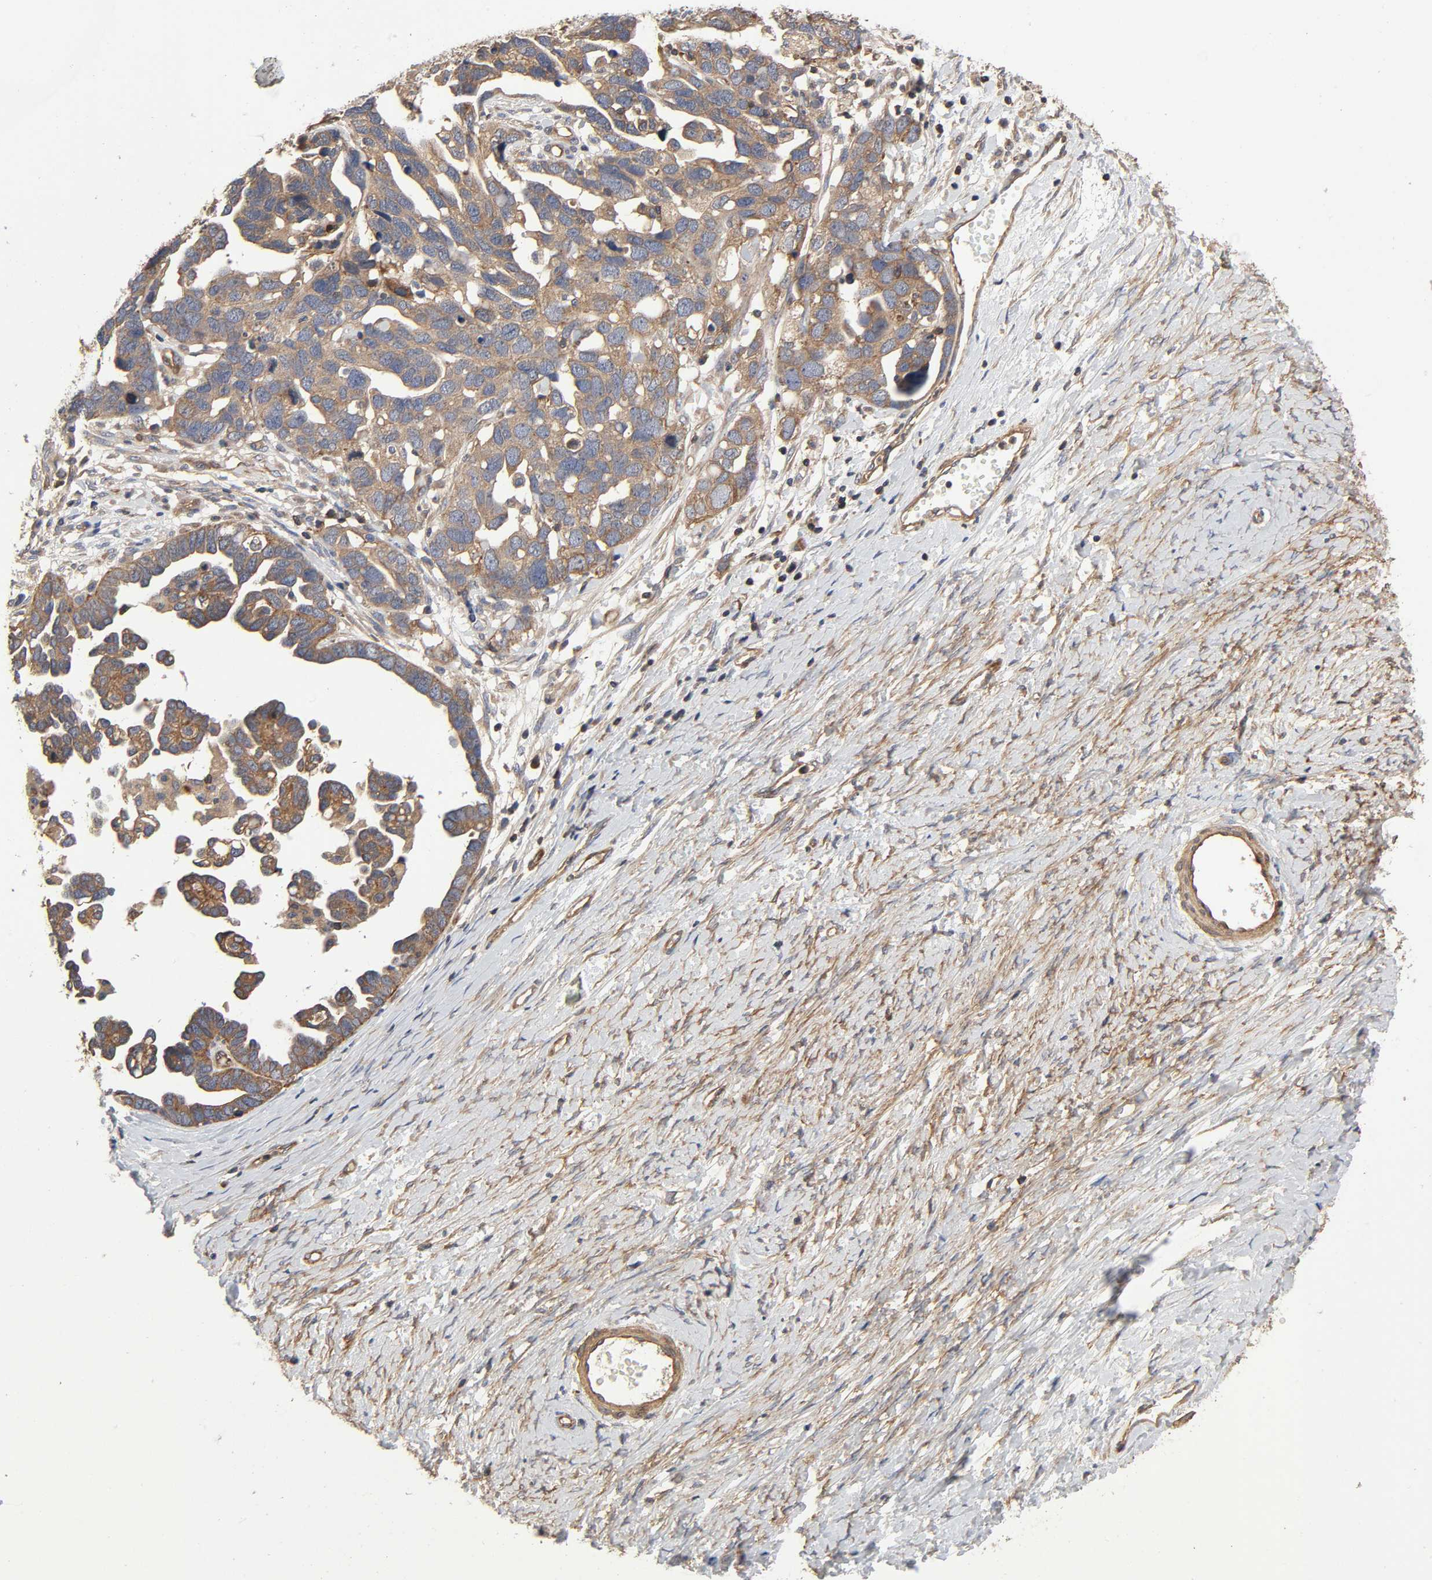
{"staining": {"intensity": "moderate", "quantity": "25%-75%", "location": "cytoplasmic/membranous"}, "tissue": "ovarian cancer", "cell_type": "Tumor cells", "image_type": "cancer", "snomed": [{"axis": "morphology", "description": "Cystadenocarcinoma, serous, NOS"}, {"axis": "topography", "description": "Ovary"}], "caption": "Ovarian serous cystadenocarcinoma stained with a brown dye demonstrates moderate cytoplasmic/membranous positive expression in about 25%-75% of tumor cells.", "gene": "LAMTOR2", "patient": {"sex": "female", "age": 54}}